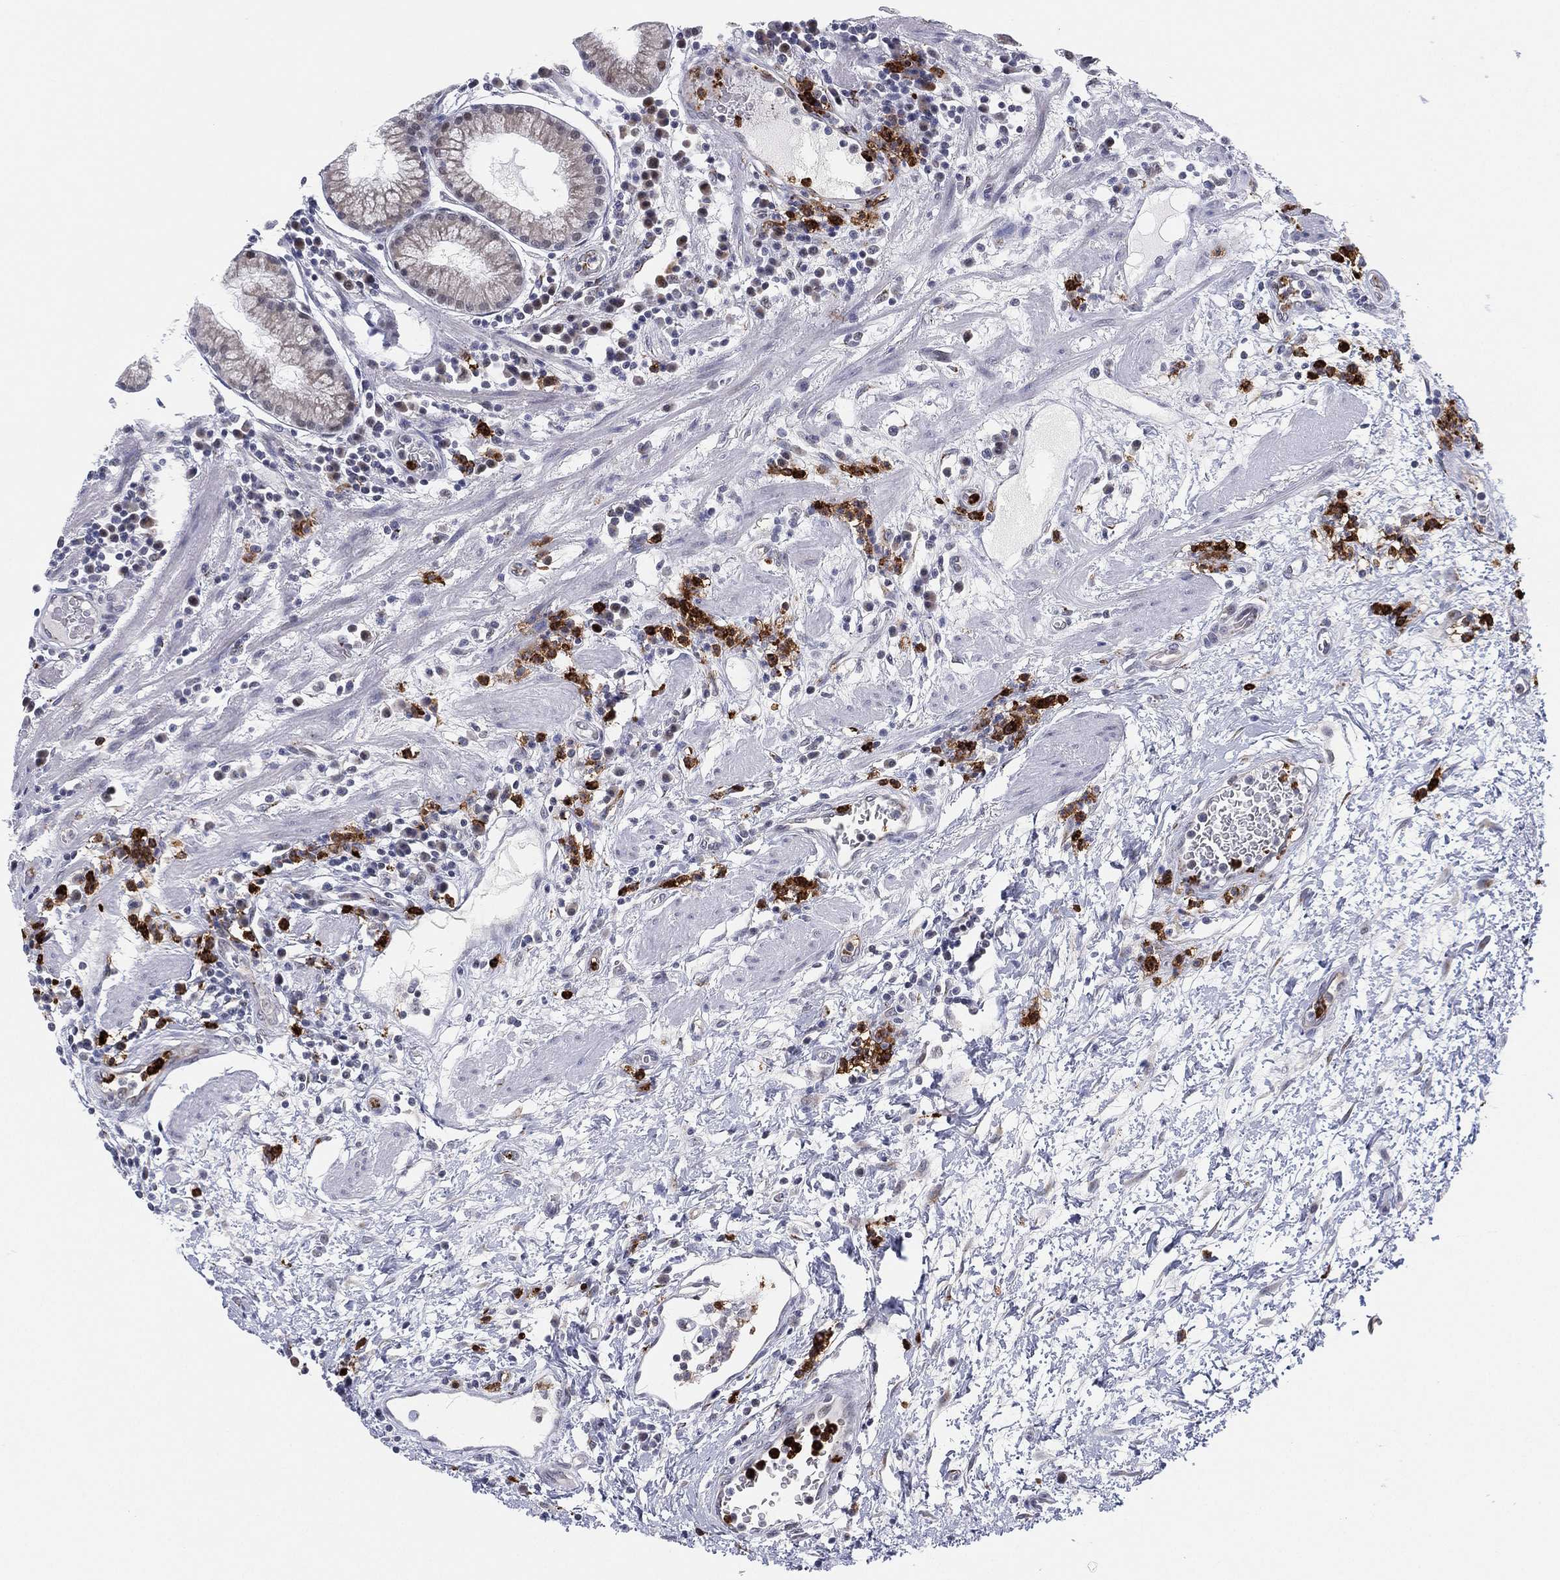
{"staining": {"intensity": "moderate", "quantity": "<25%", "location": "cytoplasmic/membranous"}, "tissue": "stomach", "cell_type": "Glandular cells", "image_type": "normal", "snomed": [{"axis": "morphology", "description": "Normal tissue, NOS"}, {"axis": "morphology", "description": "Adenocarcinoma, NOS"}, {"axis": "topography", "description": "Stomach"}], "caption": "A low amount of moderate cytoplasmic/membranous staining is seen in about <25% of glandular cells in normal stomach.", "gene": "CD177", "patient": {"sex": "female", "age": 64}}